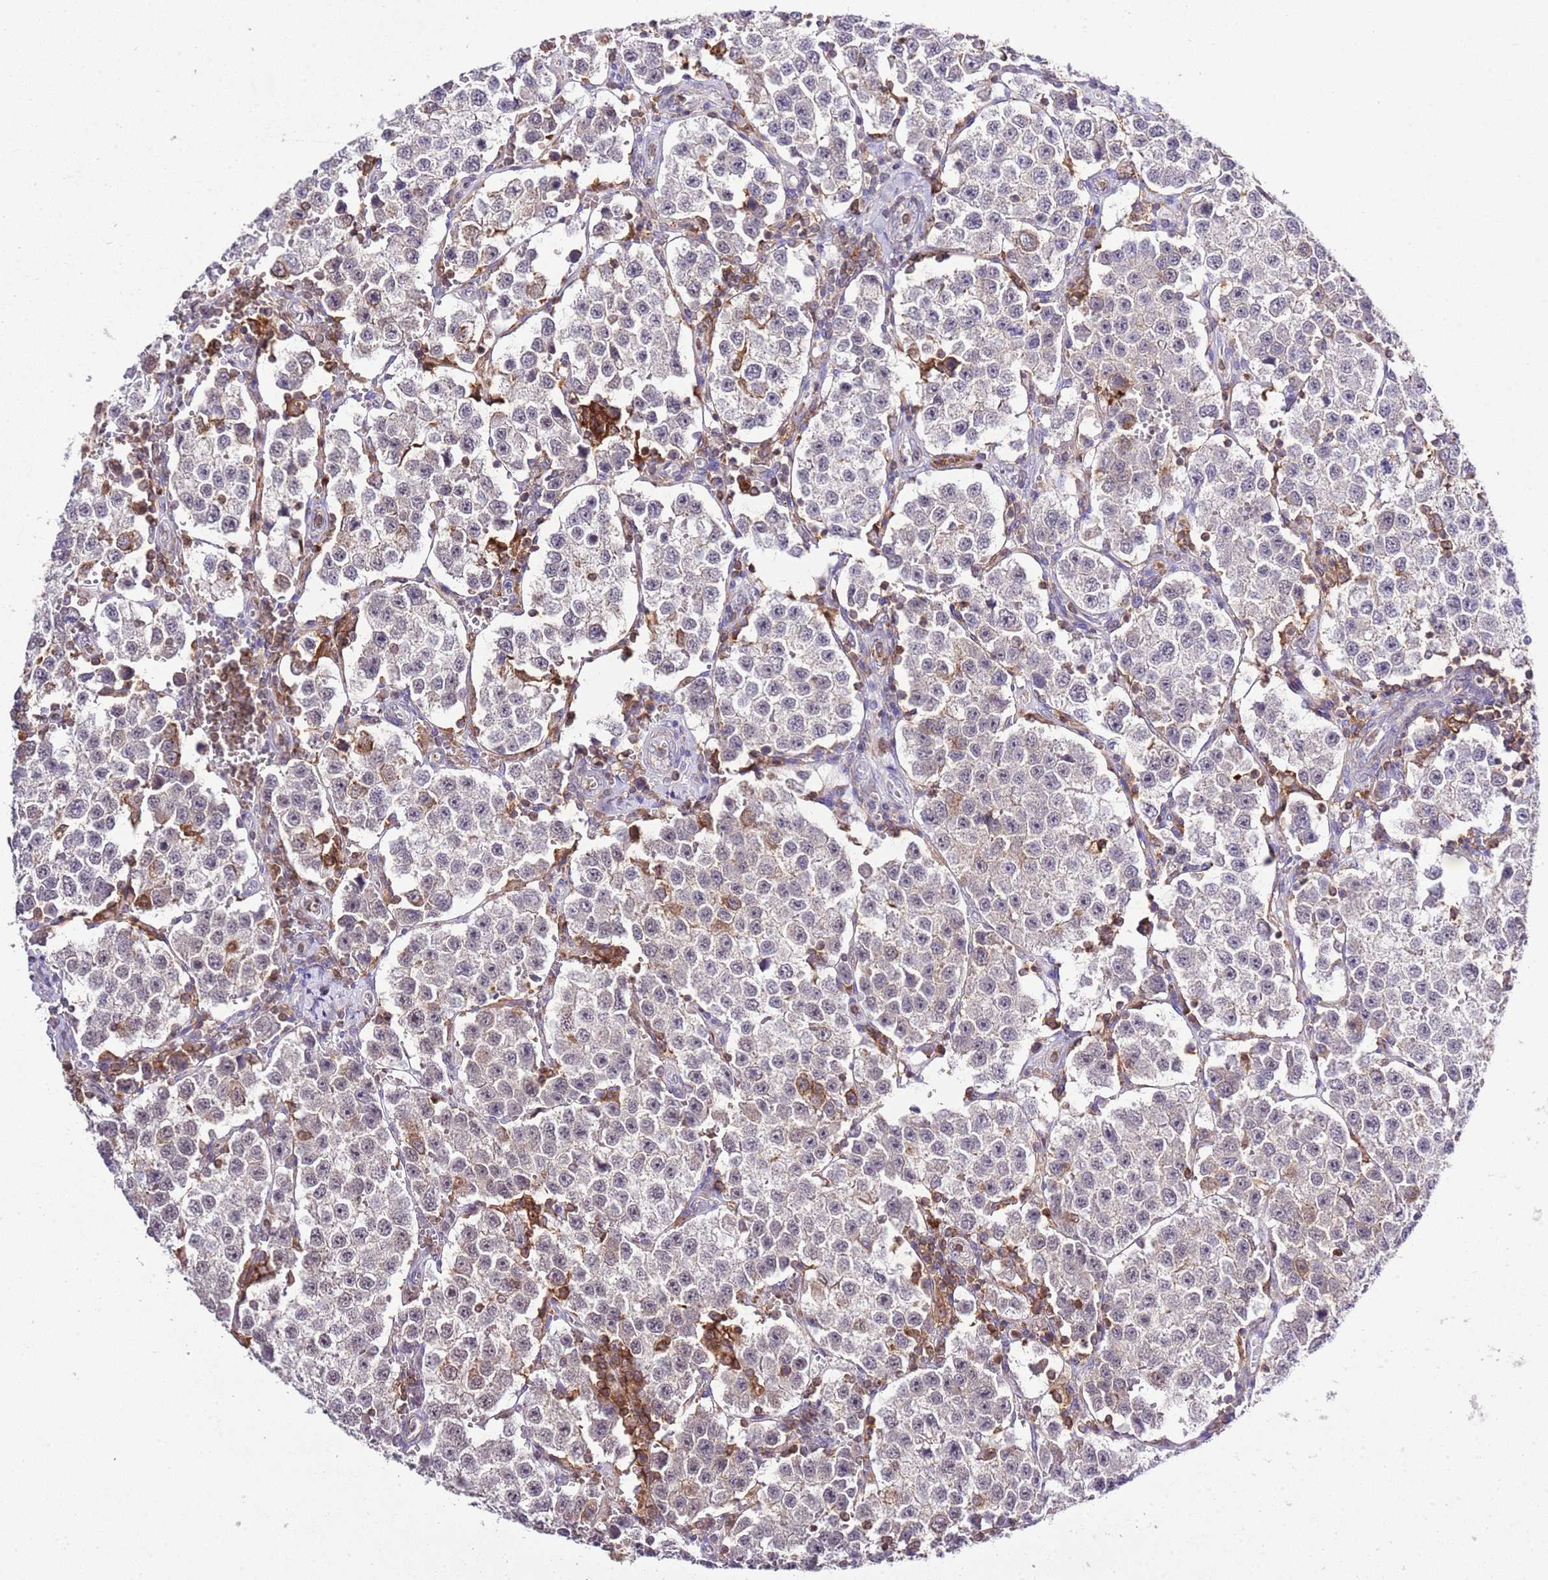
{"staining": {"intensity": "negative", "quantity": "none", "location": "none"}, "tissue": "testis cancer", "cell_type": "Tumor cells", "image_type": "cancer", "snomed": [{"axis": "morphology", "description": "Seminoma, NOS"}, {"axis": "topography", "description": "Testis"}], "caption": "Immunohistochemistry of testis seminoma displays no positivity in tumor cells.", "gene": "EFHD1", "patient": {"sex": "male", "age": 37}}